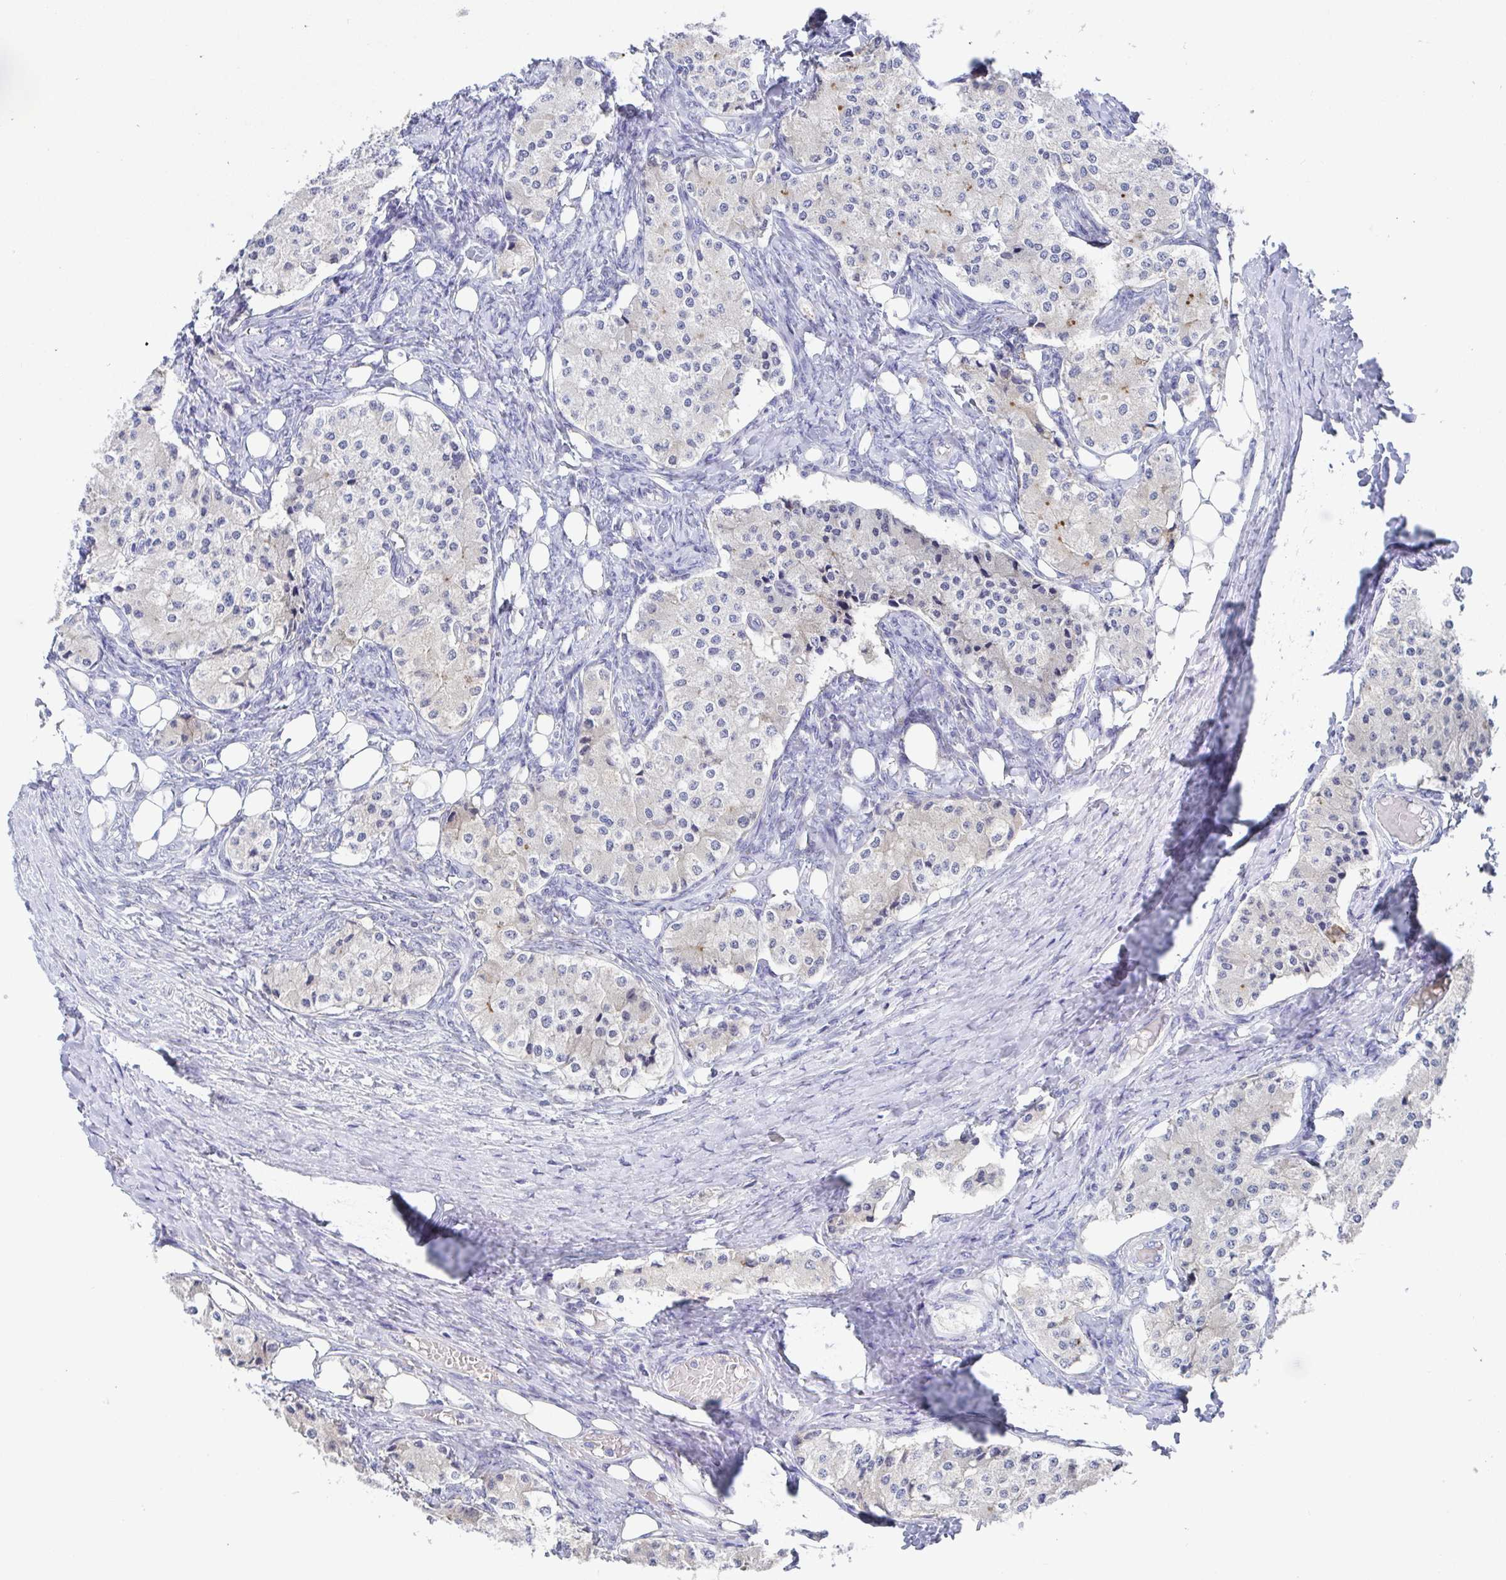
{"staining": {"intensity": "negative", "quantity": "none", "location": "none"}, "tissue": "carcinoid", "cell_type": "Tumor cells", "image_type": "cancer", "snomed": [{"axis": "morphology", "description": "Carcinoid, malignant, NOS"}, {"axis": "topography", "description": "Colon"}], "caption": "The histopathology image exhibits no significant expression in tumor cells of carcinoid.", "gene": "TAS2R39", "patient": {"sex": "female", "age": 52}}